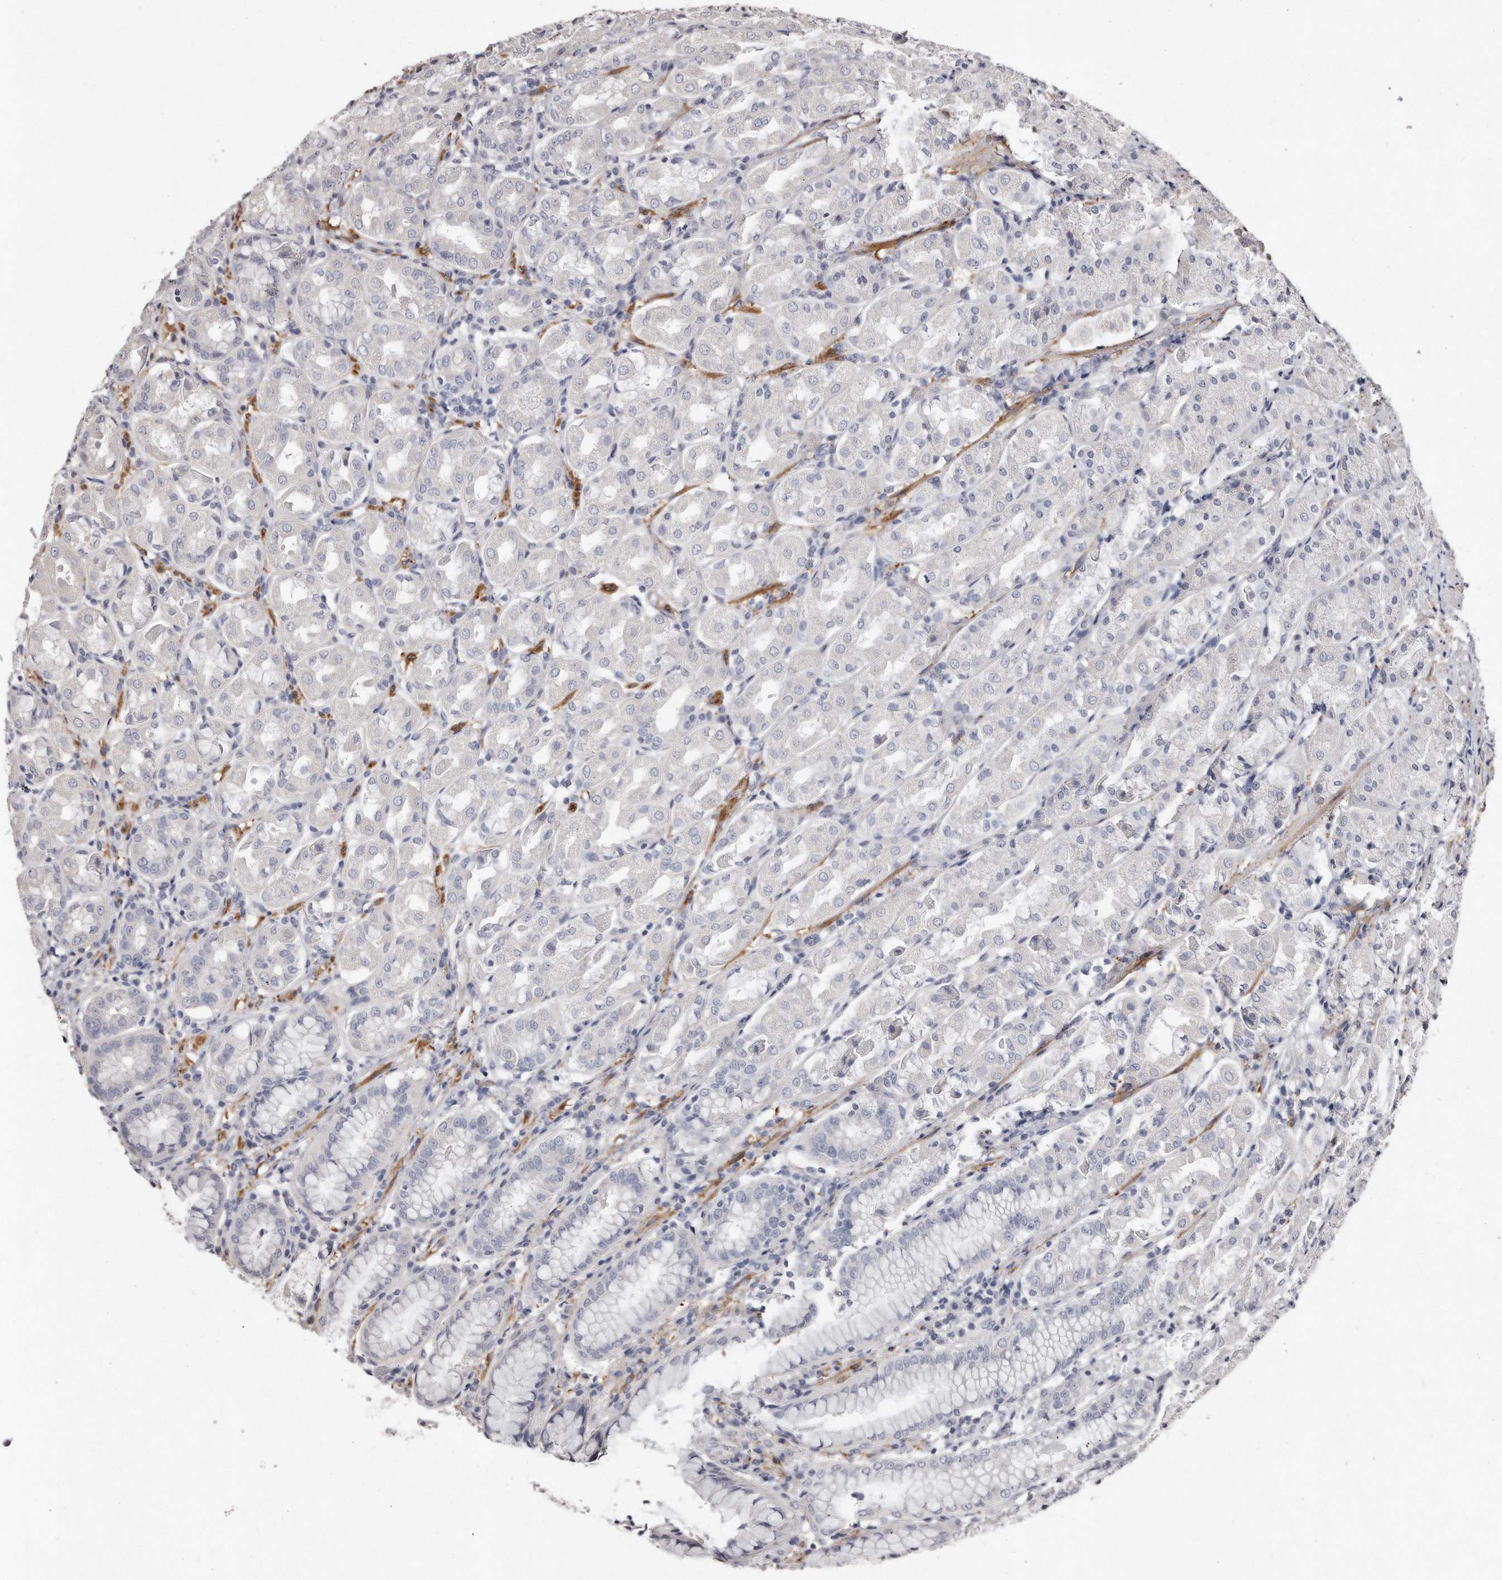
{"staining": {"intensity": "negative", "quantity": "none", "location": "none"}, "tissue": "stomach", "cell_type": "Glandular cells", "image_type": "normal", "snomed": [{"axis": "morphology", "description": "Normal tissue, NOS"}, {"axis": "topography", "description": "Stomach"}, {"axis": "topography", "description": "Stomach, lower"}], "caption": "IHC histopathology image of normal stomach stained for a protein (brown), which reveals no expression in glandular cells.", "gene": "LMOD1", "patient": {"sex": "female", "age": 56}}